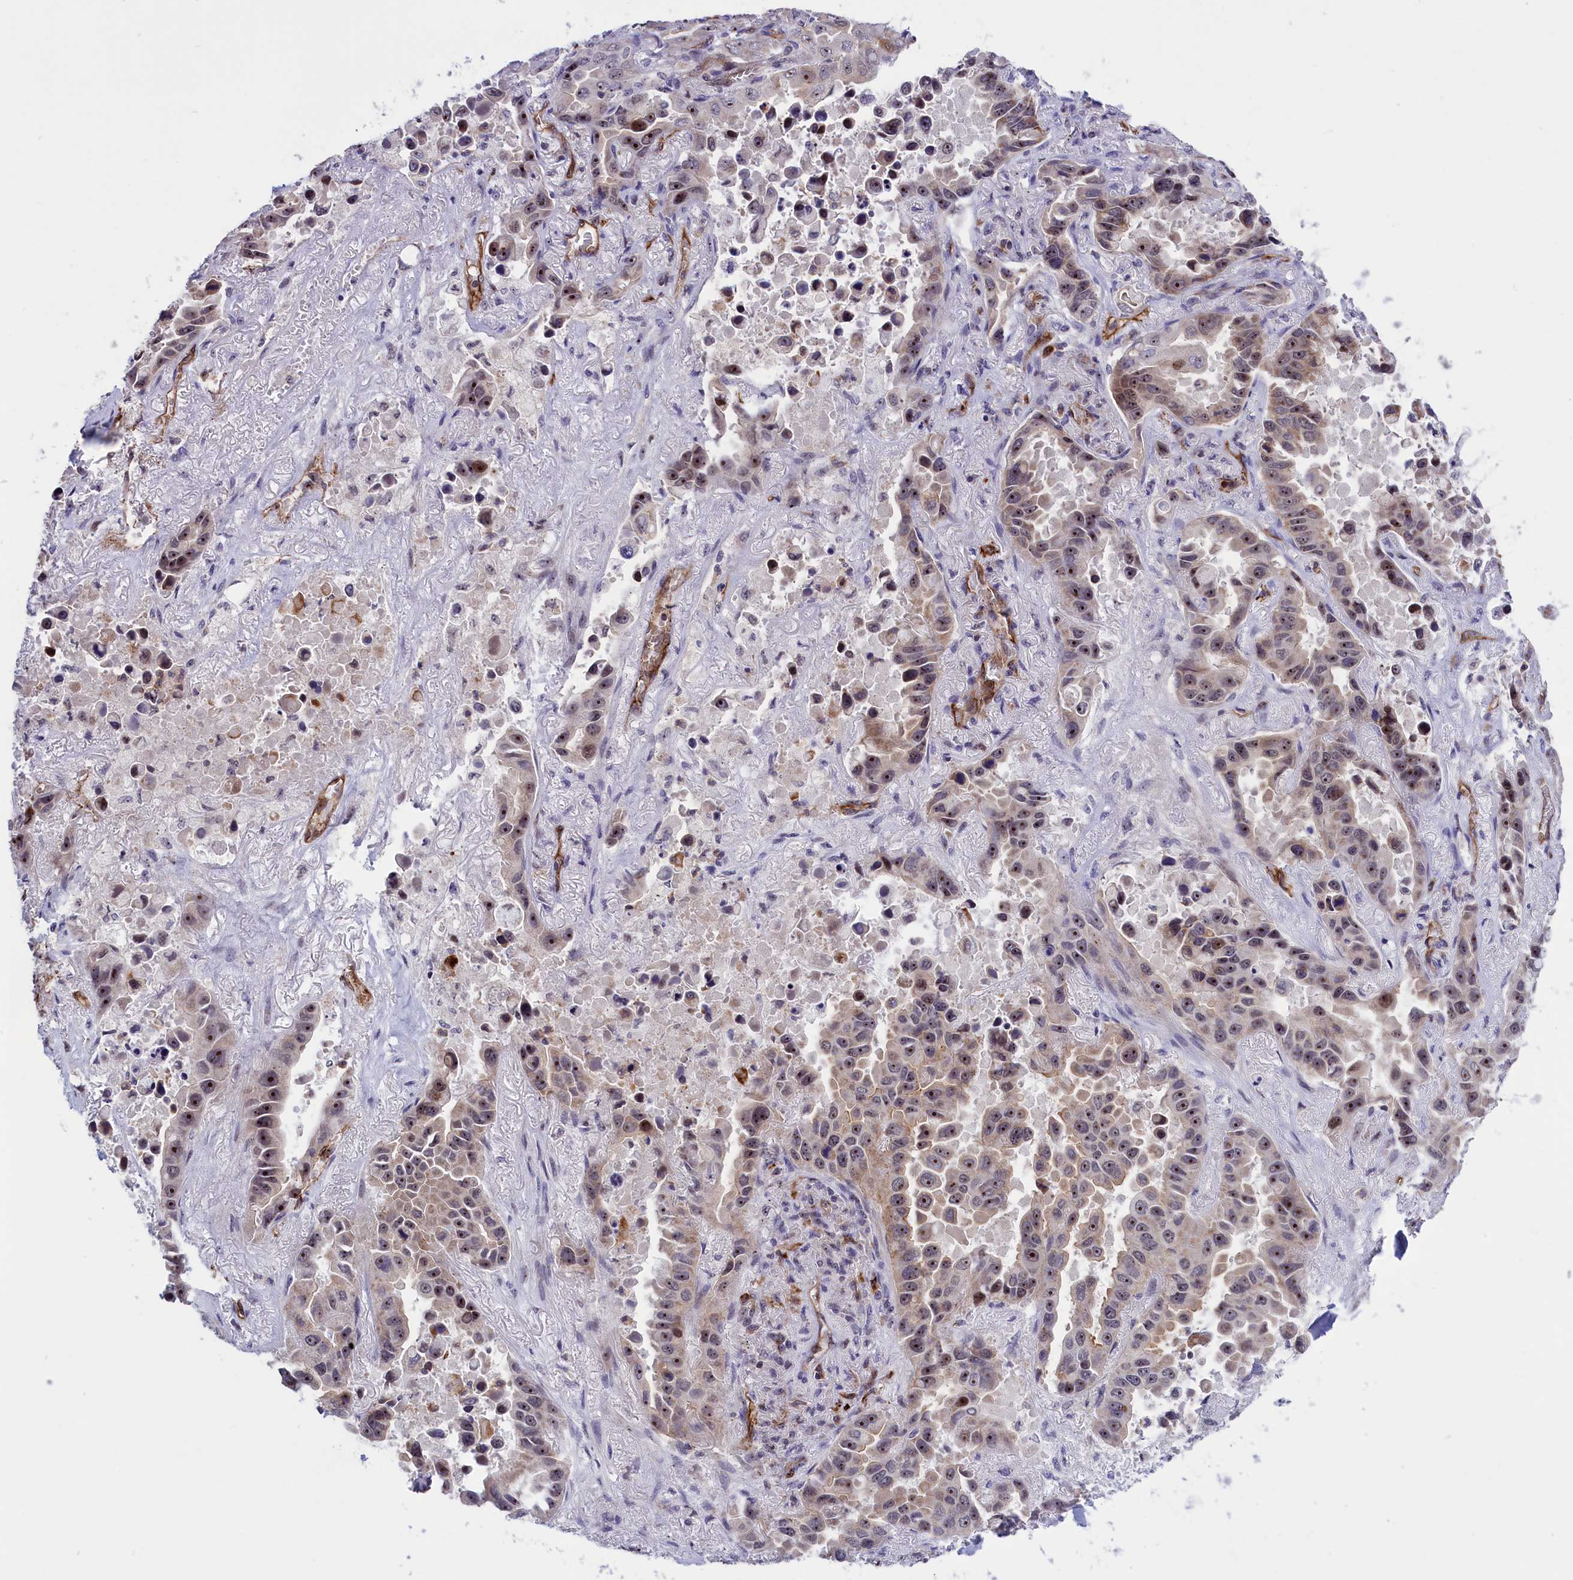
{"staining": {"intensity": "moderate", "quantity": ">75%", "location": "cytoplasmic/membranous,nuclear"}, "tissue": "lung cancer", "cell_type": "Tumor cells", "image_type": "cancer", "snomed": [{"axis": "morphology", "description": "Adenocarcinoma, NOS"}, {"axis": "topography", "description": "Lung"}], "caption": "Immunohistochemical staining of human adenocarcinoma (lung) shows medium levels of moderate cytoplasmic/membranous and nuclear protein staining in about >75% of tumor cells.", "gene": "MPND", "patient": {"sex": "male", "age": 64}}